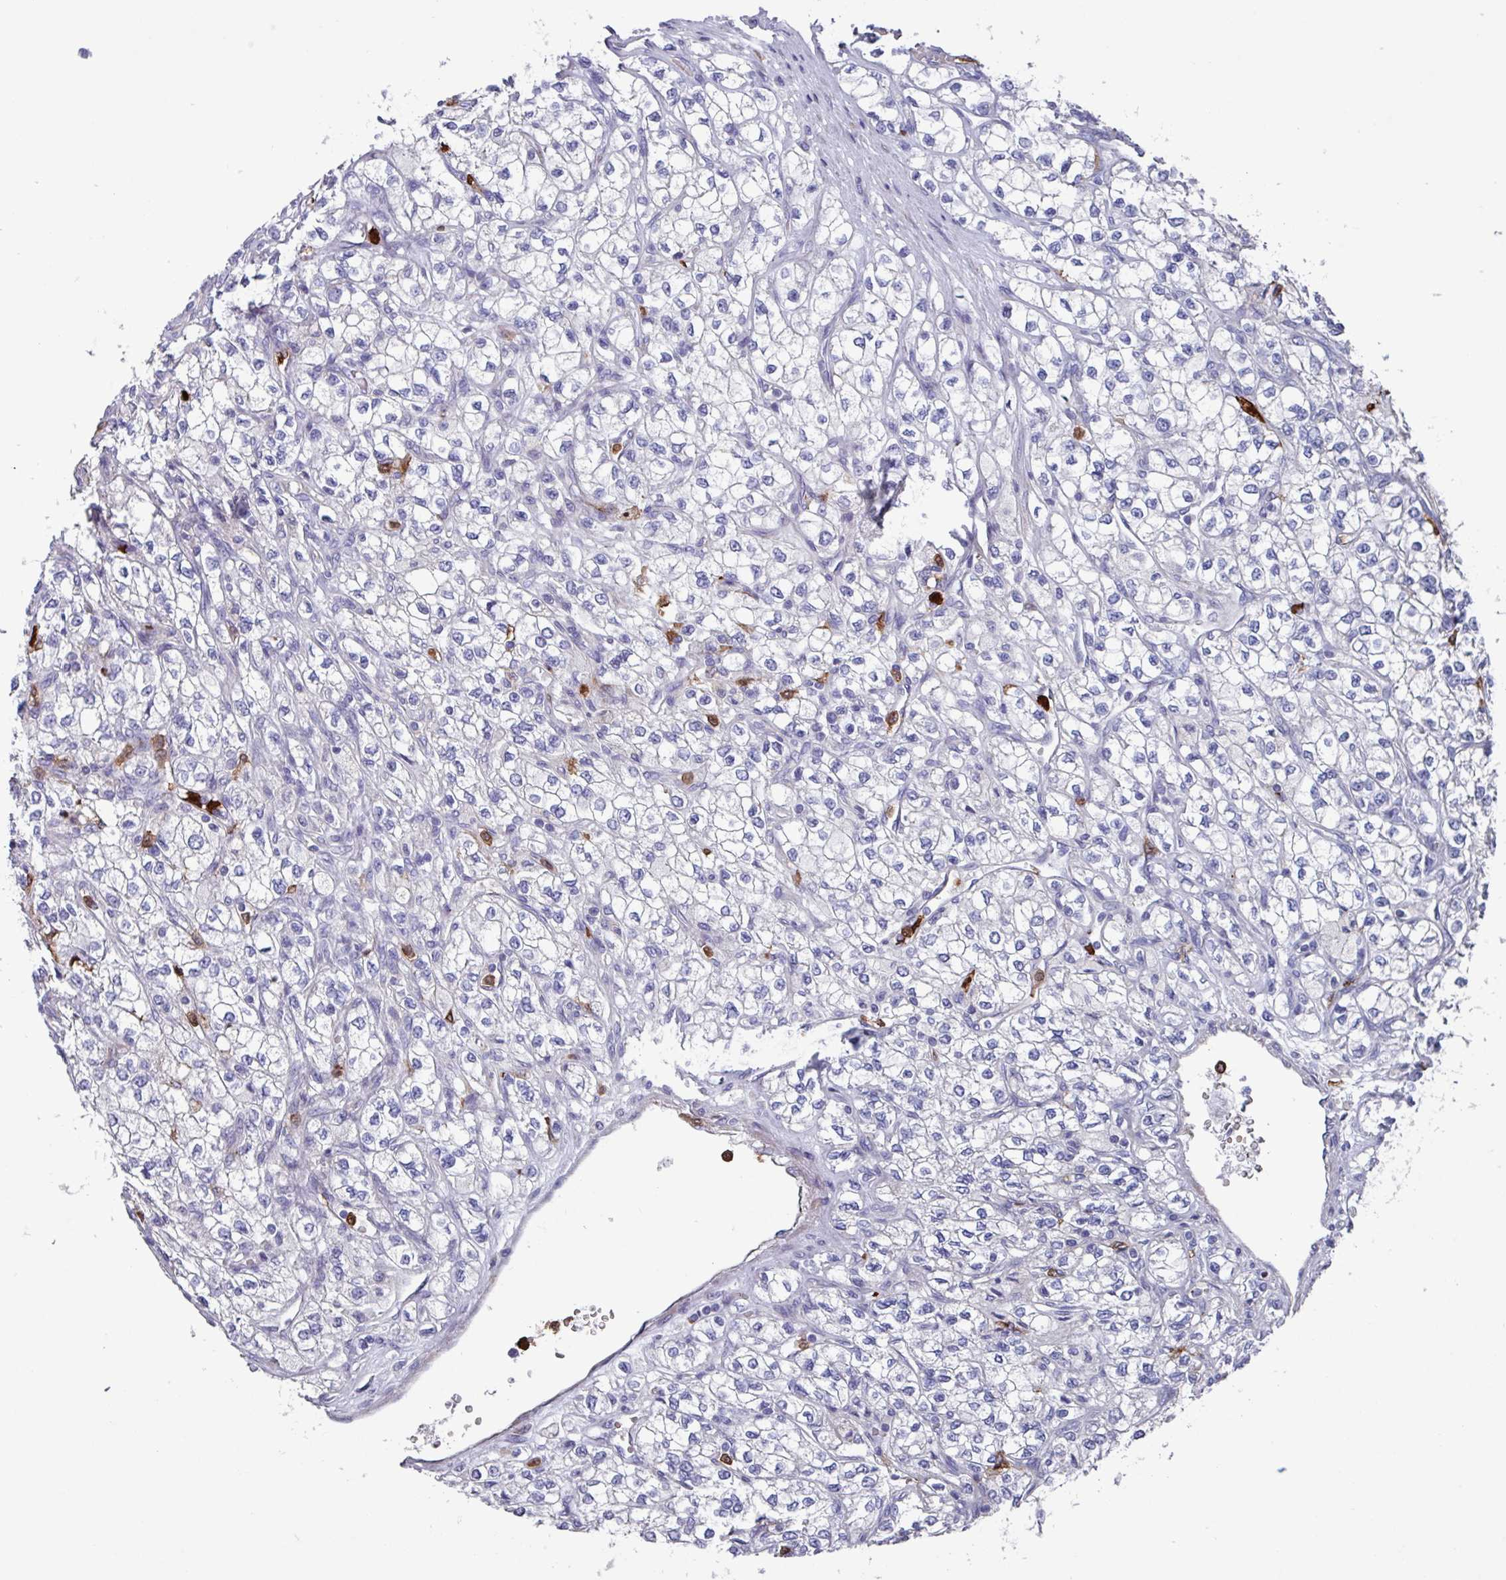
{"staining": {"intensity": "negative", "quantity": "none", "location": "none"}, "tissue": "renal cancer", "cell_type": "Tumor cells", "image_type": "cancer", "snomed": [{"axis": "morphology", "description": "Adenocarcinoma, NOS"}, {"axis": "topography", "description": "Kidney"}], "caption": "There is no significant positivity in tumor cells of renal cancer.", "gene": "UQCC2", "patient": {"sex": "male", "age": 80}}